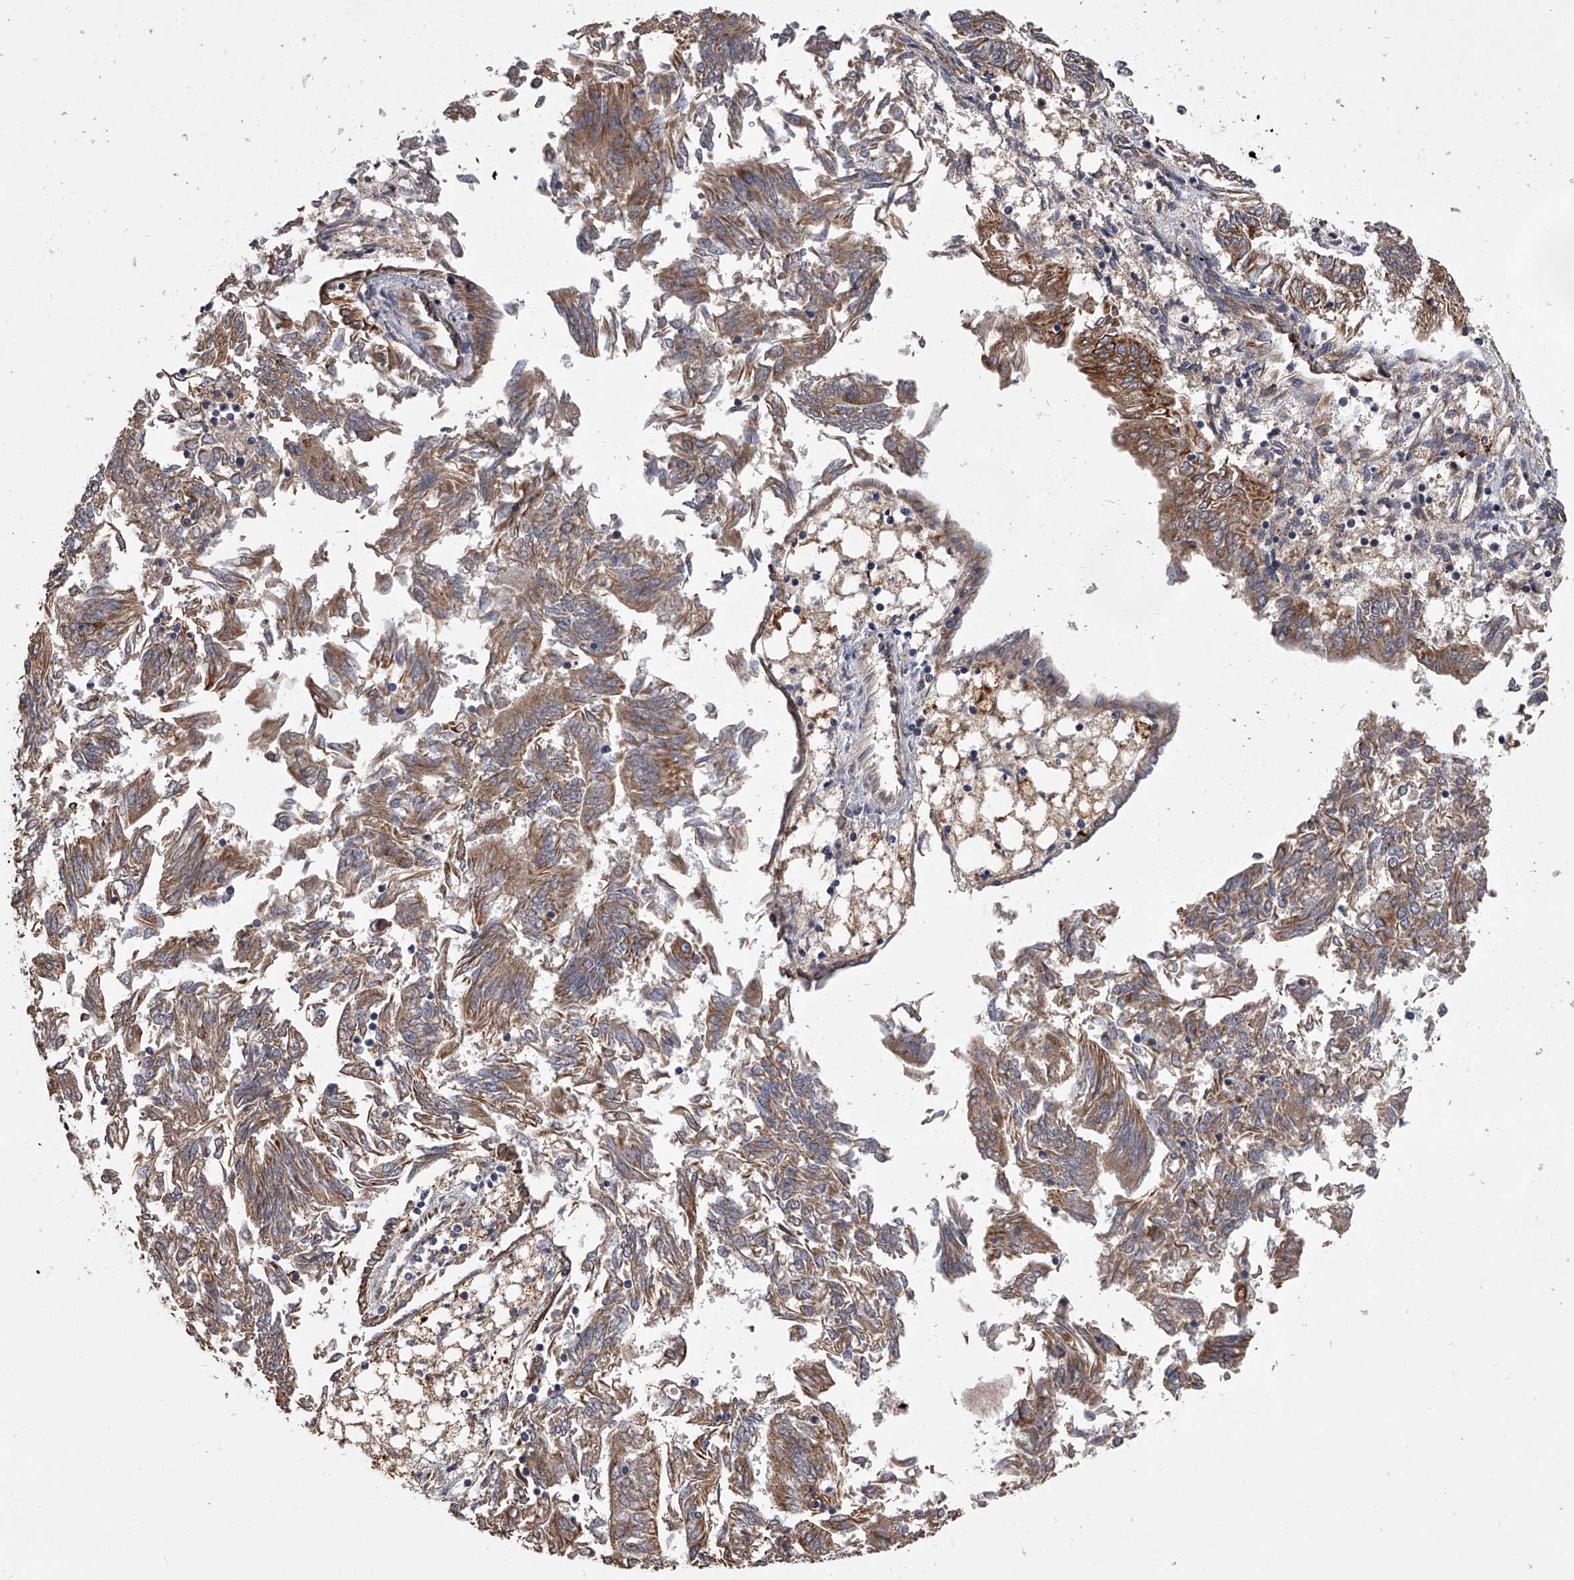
{"staining": {"intensity": "weak", "quantity": ">75%", "location": "cytoplasmic/membranous"}, "tissue": "endometrial cancer", "cell_type": "Tumor cells", "image_type": "cancer", "snomed": [{"axis": "morphology", "description": "Adenocarcinoma, NOS"}, {"axis": "topography", "description": "Endometrium"}], "caption": "Brown immunohistochemical staining in human endometrial cancer shows weak cytoplasmic/membranous staining in about >75% of tumor cells.", "gene": "EXOC4", "patient": {"sex": "female", "age": 58}}